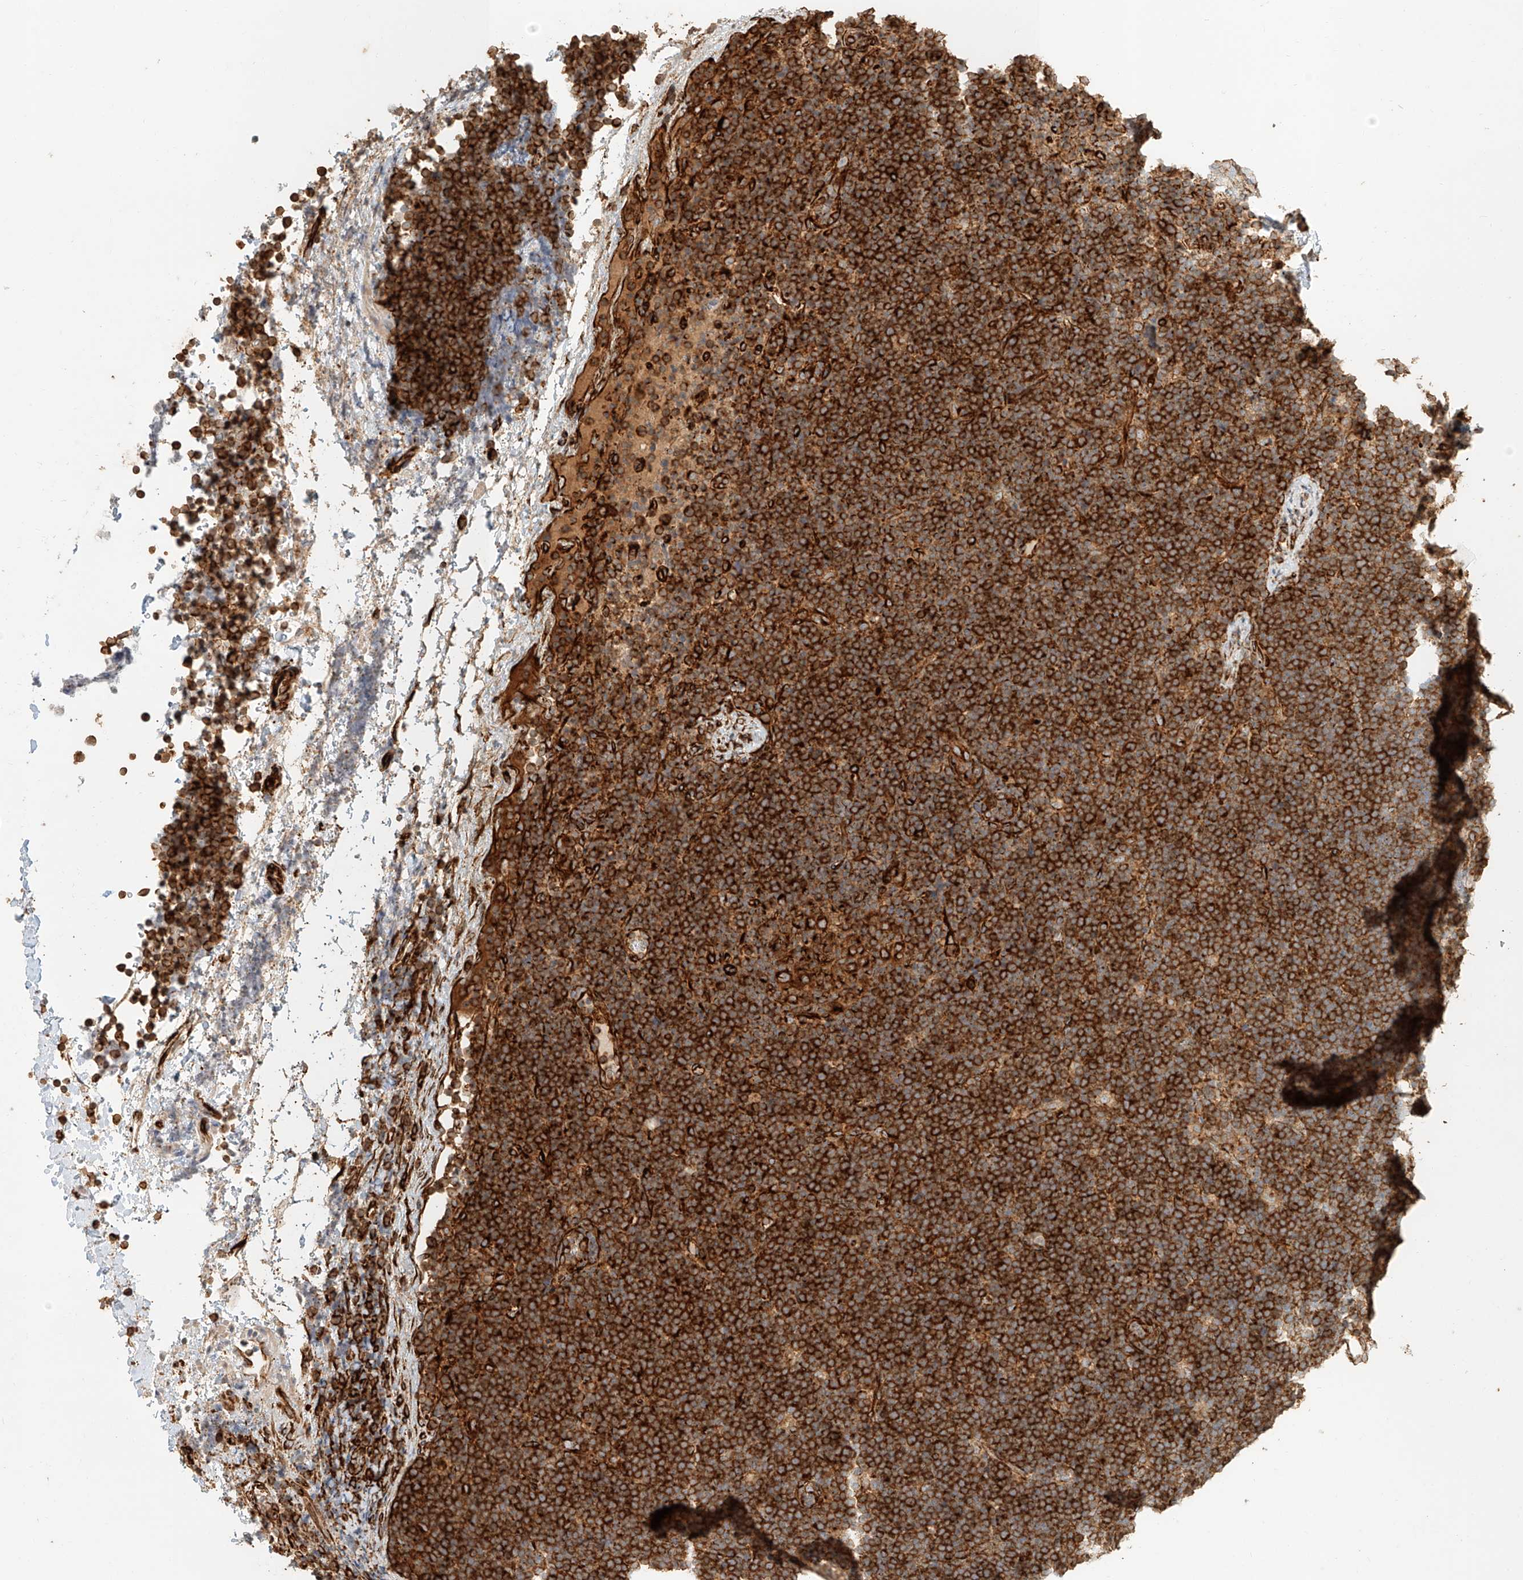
{"staining": {"intensity": "strong", "quantity": ">75%", "location": "cytoplasmic/membranous"}, "tissue": "lymphoma", "cell_type": "Tumor cells", "image_type": "cancer", "snomed": [{"axis": "morphology", "description": "Malignant lymphoma, non-Hodgkin's type, High grade"}, {"axis": "topography", "description": "Lymph node"}], "caption": "DAB immunohistochemical staining of high-grade malignant lymphoma, non-Hodgkin's type displays strong cytoplasmic/membranous protein staining in approximately >75% of tumor cells.", "gene": "NAP1L1", "patient": {"sex": "male", "age": 13}}